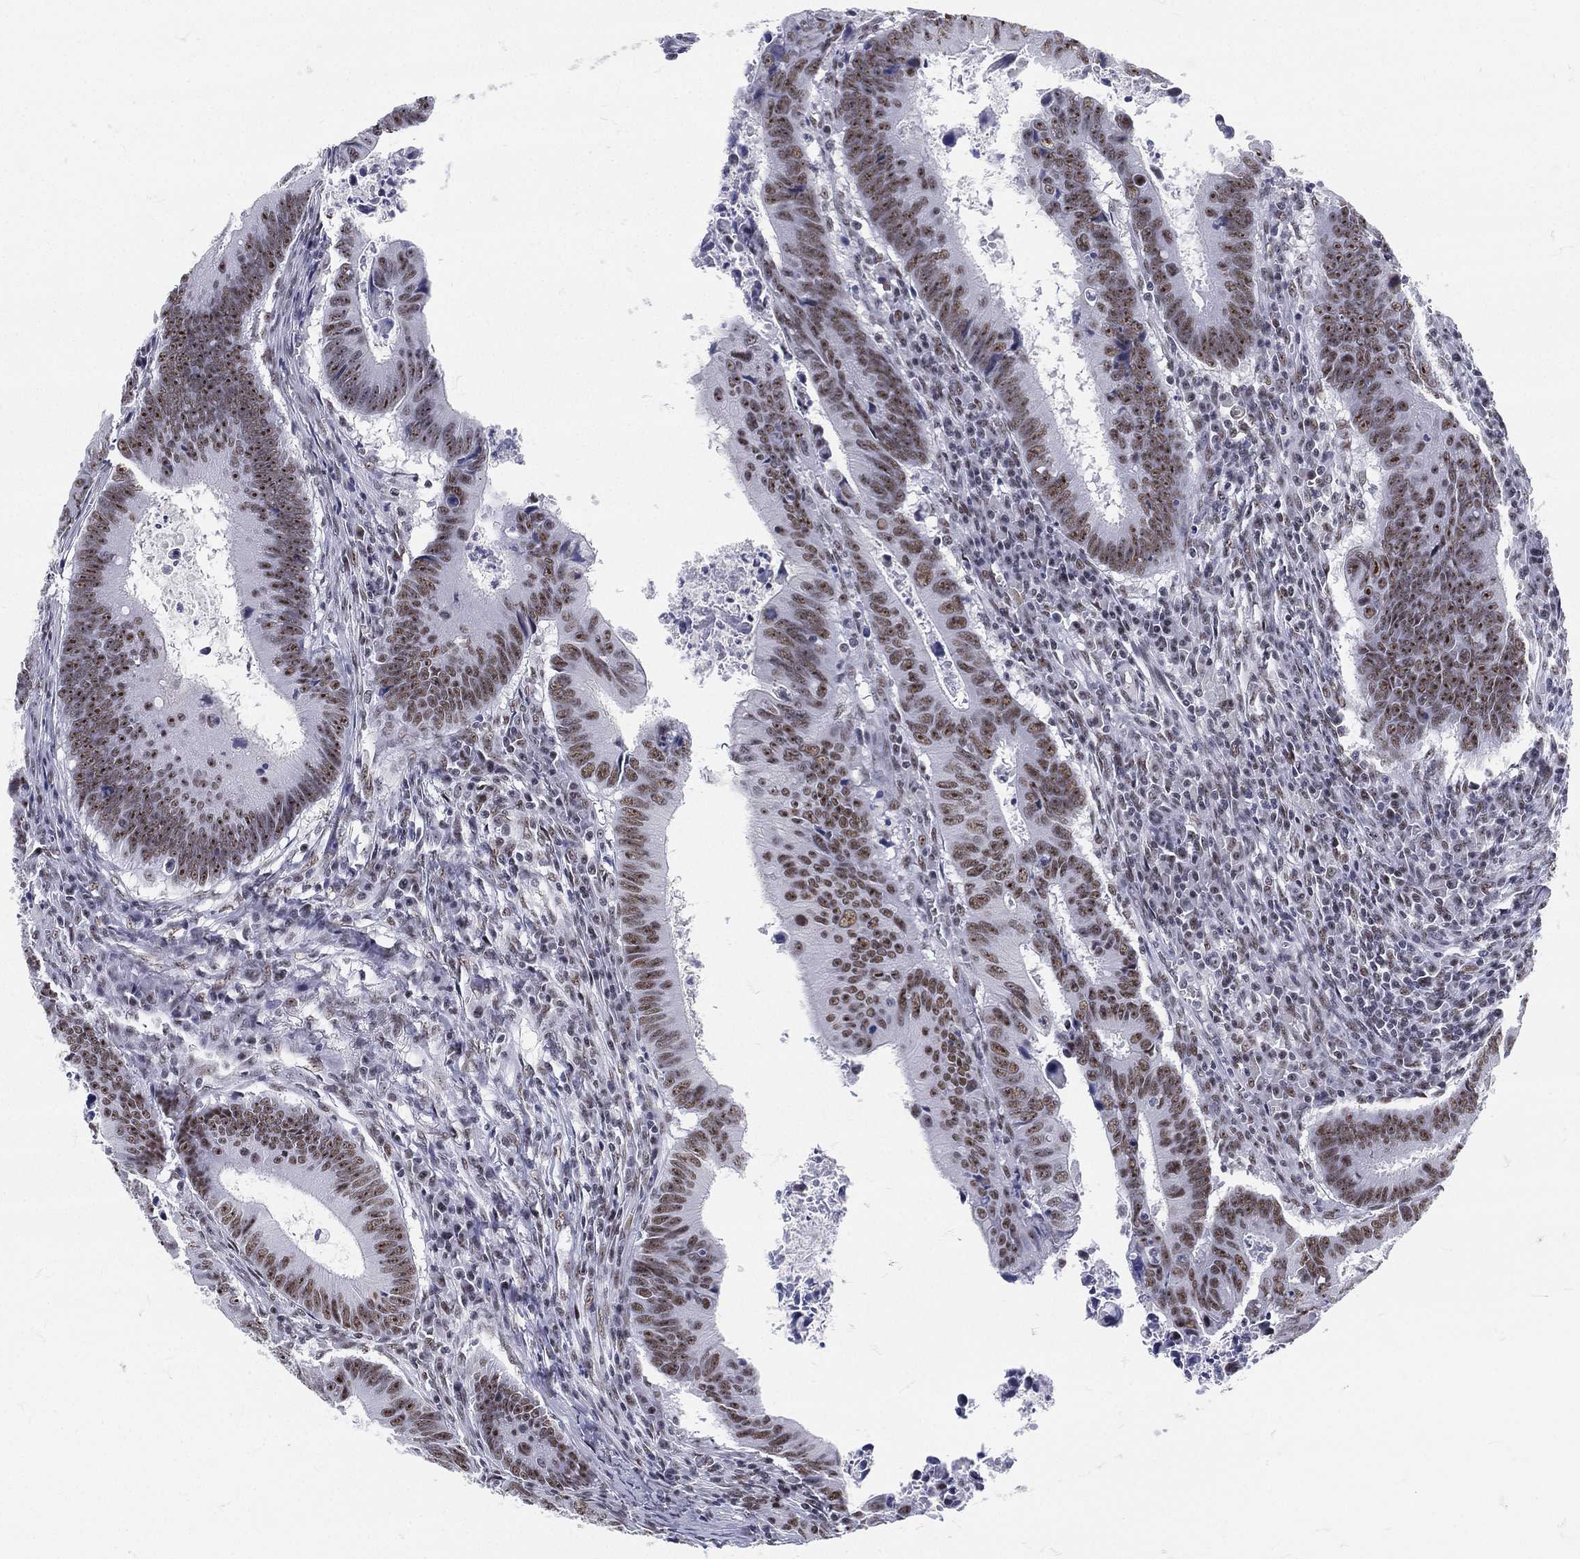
{"staining": {"intensity": "moderate", "quantity": "25%-75%", "location": "nuclear"}, "tissue": "colorectal cancer", "cell_type": "Tumor cells", "image_type": "cancer", "snomed": [{"axis": "morphology", "description": "Adenocarcinoma, NOS"}, {"axis": "topography", "description": "Colon"}], "caption": "Brown immunohistochemical staining in colorectal cancer (adenocarcinoma) shows moderate nuclear positivity in about 25%-75% of tumor cells. Nuclei are stained in blue.", "gene": "MAPK8IP1", "patient": {"sex": "female", "age": 87}}